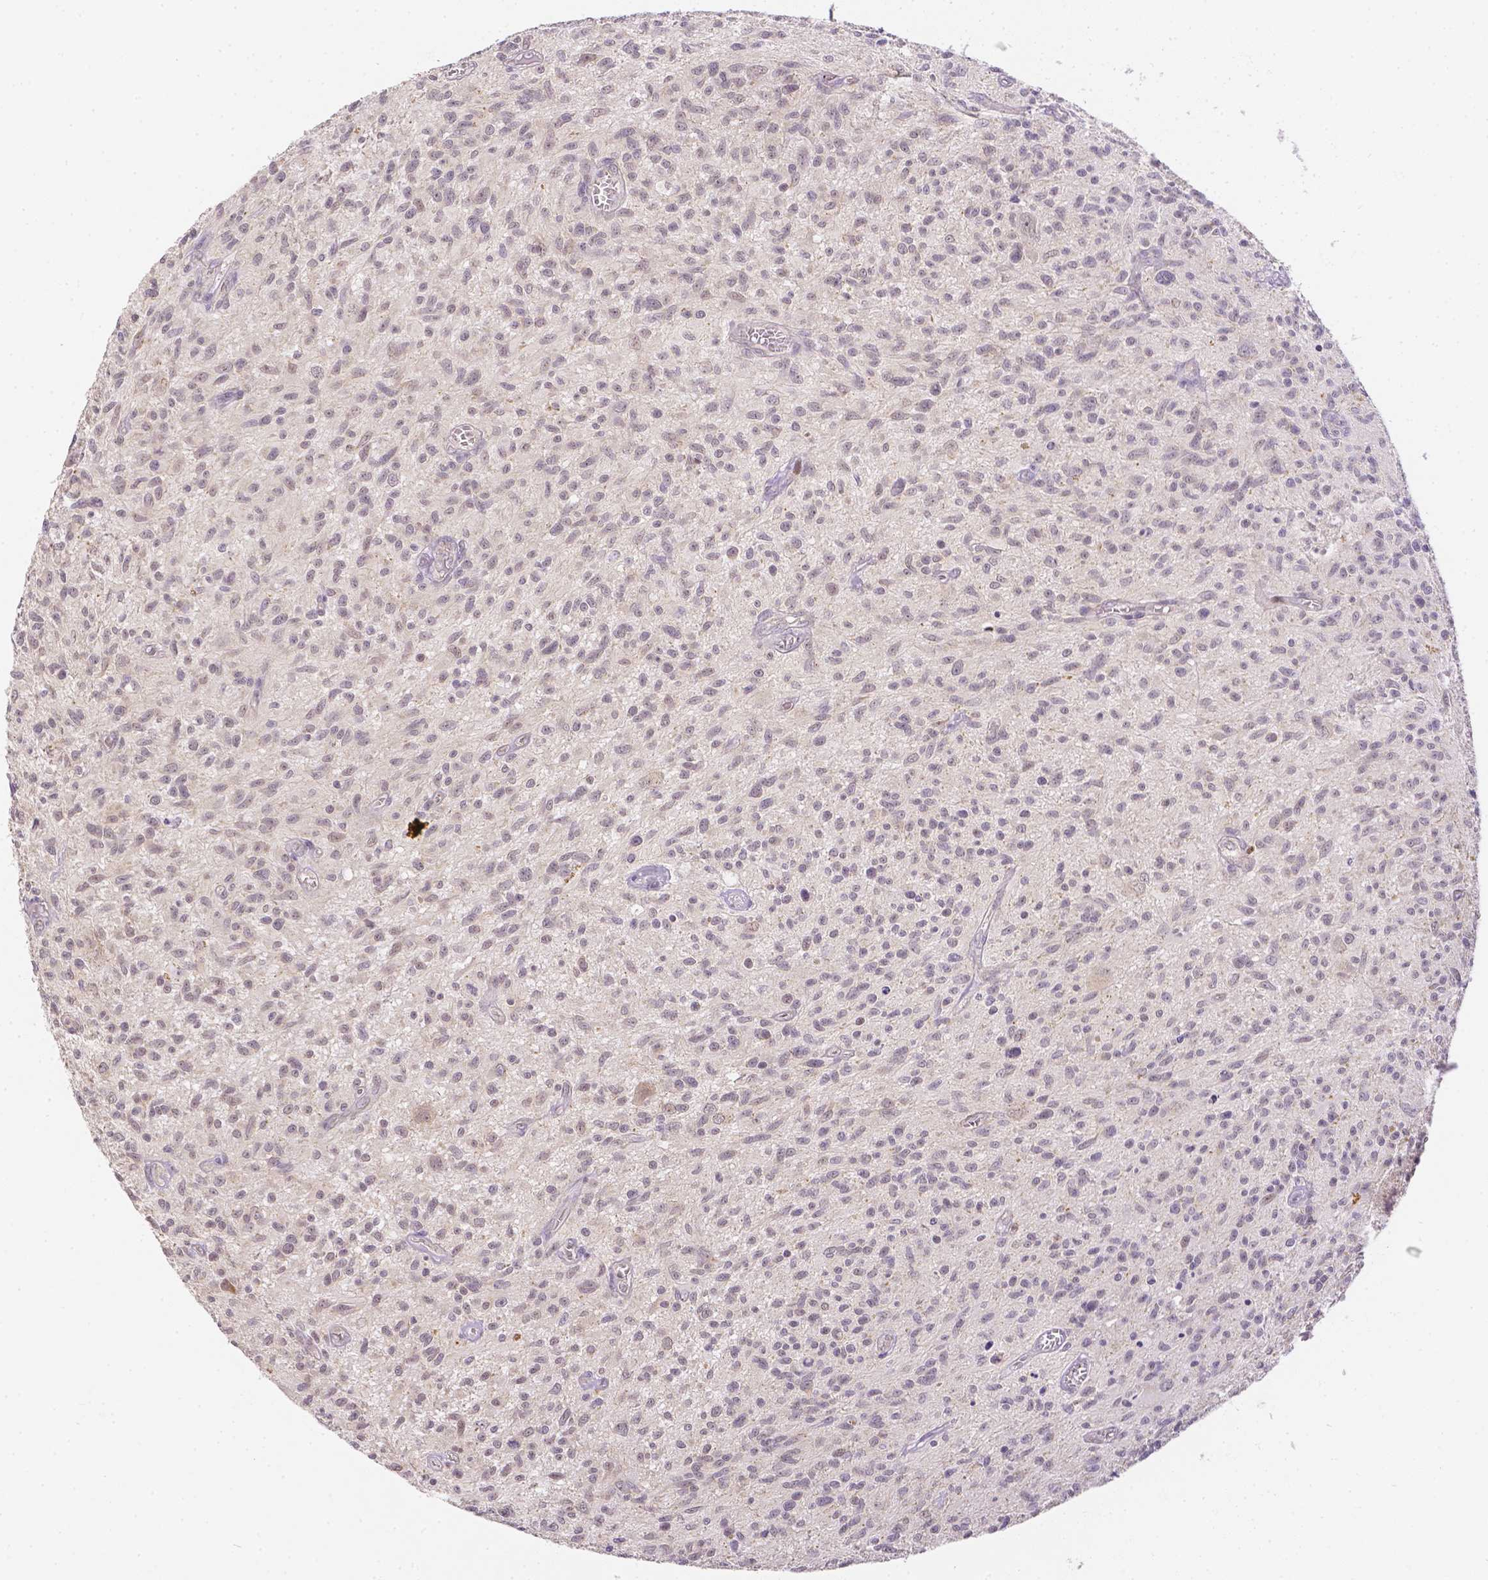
{"staining": {"intensity": "weak", "quantity": "<25%", "location": "nuclear"}, "tissue": "glioma", "cell_type": "Tumor cells", "image_type": "cancer", "snomed": [{"axis": "morphology", "description": "Glioma, malignant, High grade"}, {"axis": "topography", "description": "Brain"}], "caption": "An immunohistochemistry (IHC) micrograph of malignant high-grade glioma is shown. There is no staining in tumor cells of malignant high-grade glioma. (DAB (3,3'-diaminobenzidine) immunohistochemistry (IHC), high magnification).", "gene": "ZNF280B", "patient": {"sex": "male", "age": 75}}